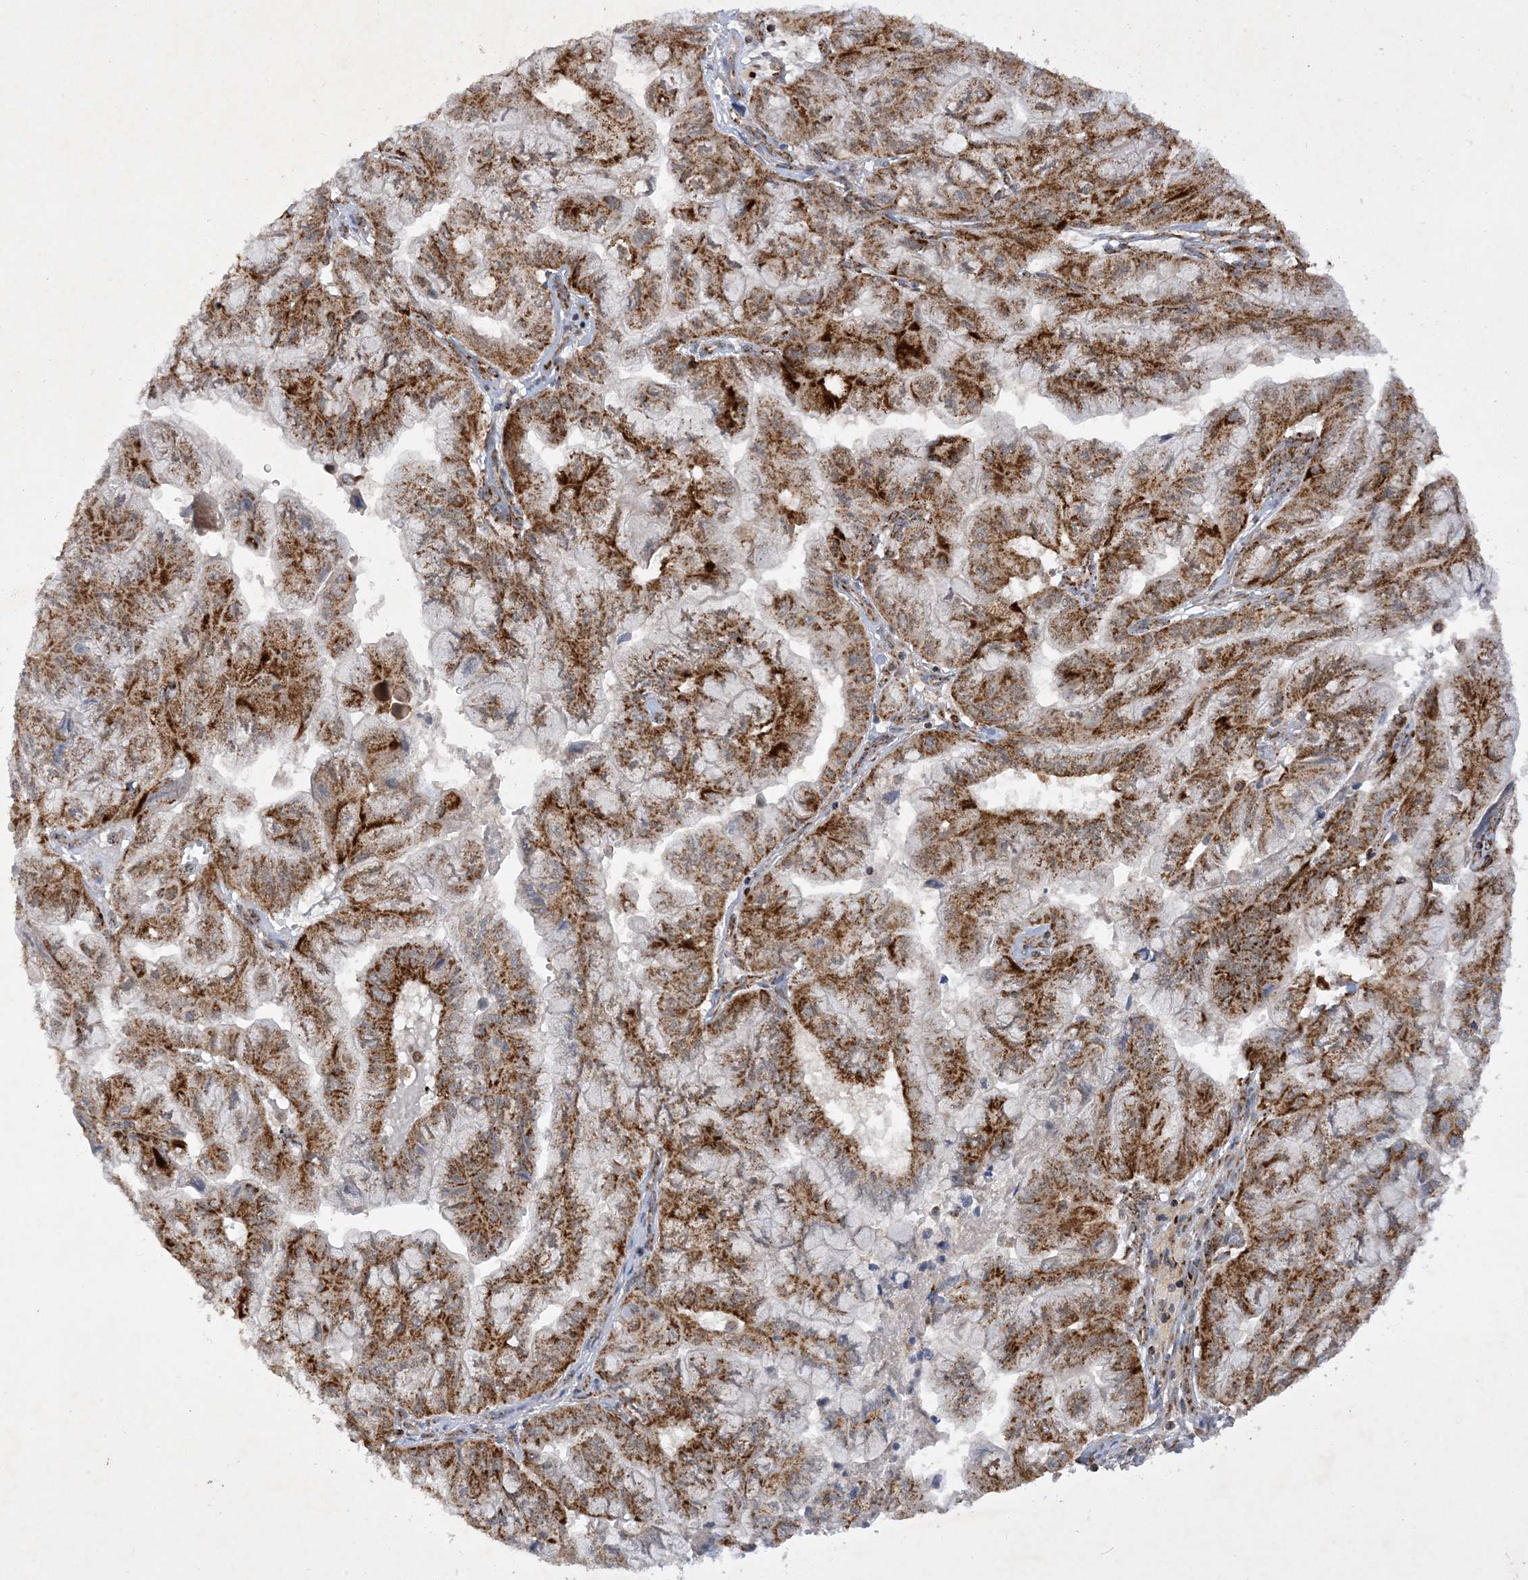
{"staining": {"intensity": "strong", "quantity": ">75%", "location": "cytoplasmic/membranous"}, "tissue": "pancreatic cancer", "cell_type": "Tumor cells", "image_type": "cancer", "snomed": [{"axis": "morphology", "description": "Adenocarcinoma, NOS"}, {"axis": "topography", "description": "Pancreas"}], "caption": "This is an image of immunohistochemistry (IHC) staining of adenocarcinoma (pancreatic), which shows strong staining in the cytoplasmic/membranous of tumor cells.", "gene": "NDUFAF3", "patient": {"sex": "male", "age": 51}}